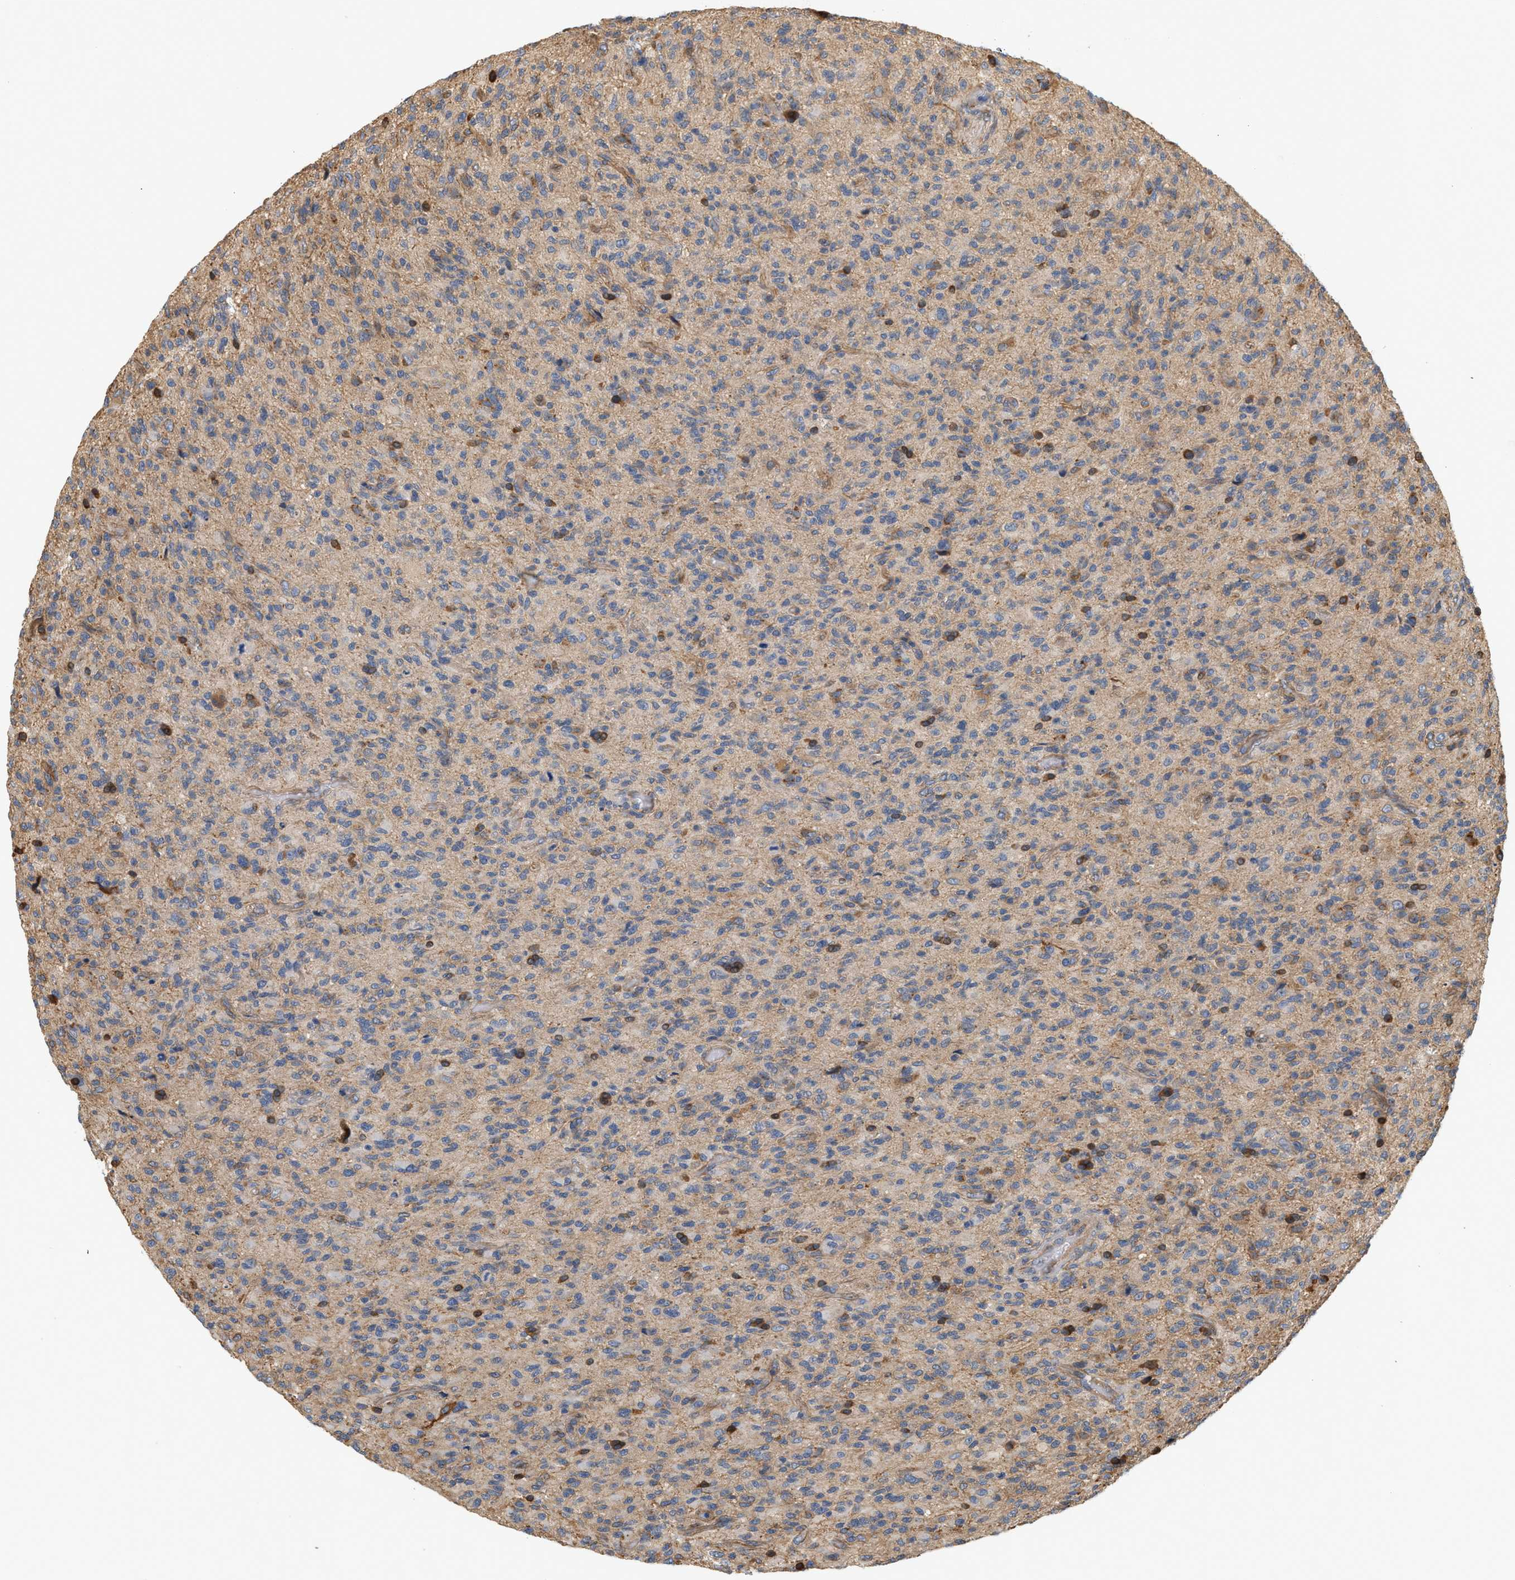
{"staining": {"intensity": "weak", "quantity": "25%-75%", "location": "cytoplasmic/membranous"}, "tissue": "glioma", "cell_type": "Tumor cells", "image_type": "cancer", "snomed": [{"axis": "morphology", "description": "Glioma, malignant, High grade"}, {"axis": "topography", "description": "Brain"}], "caption": "Immunohistochemical staining of human malignant glioma (high-grade) demonstrates low levels of weak cytoplasmic/membranous protein positivity in approximately 25%-75% of tumor cells.", "gene": "CTXN1", "patient": {"sex": "male", "age": 71}}